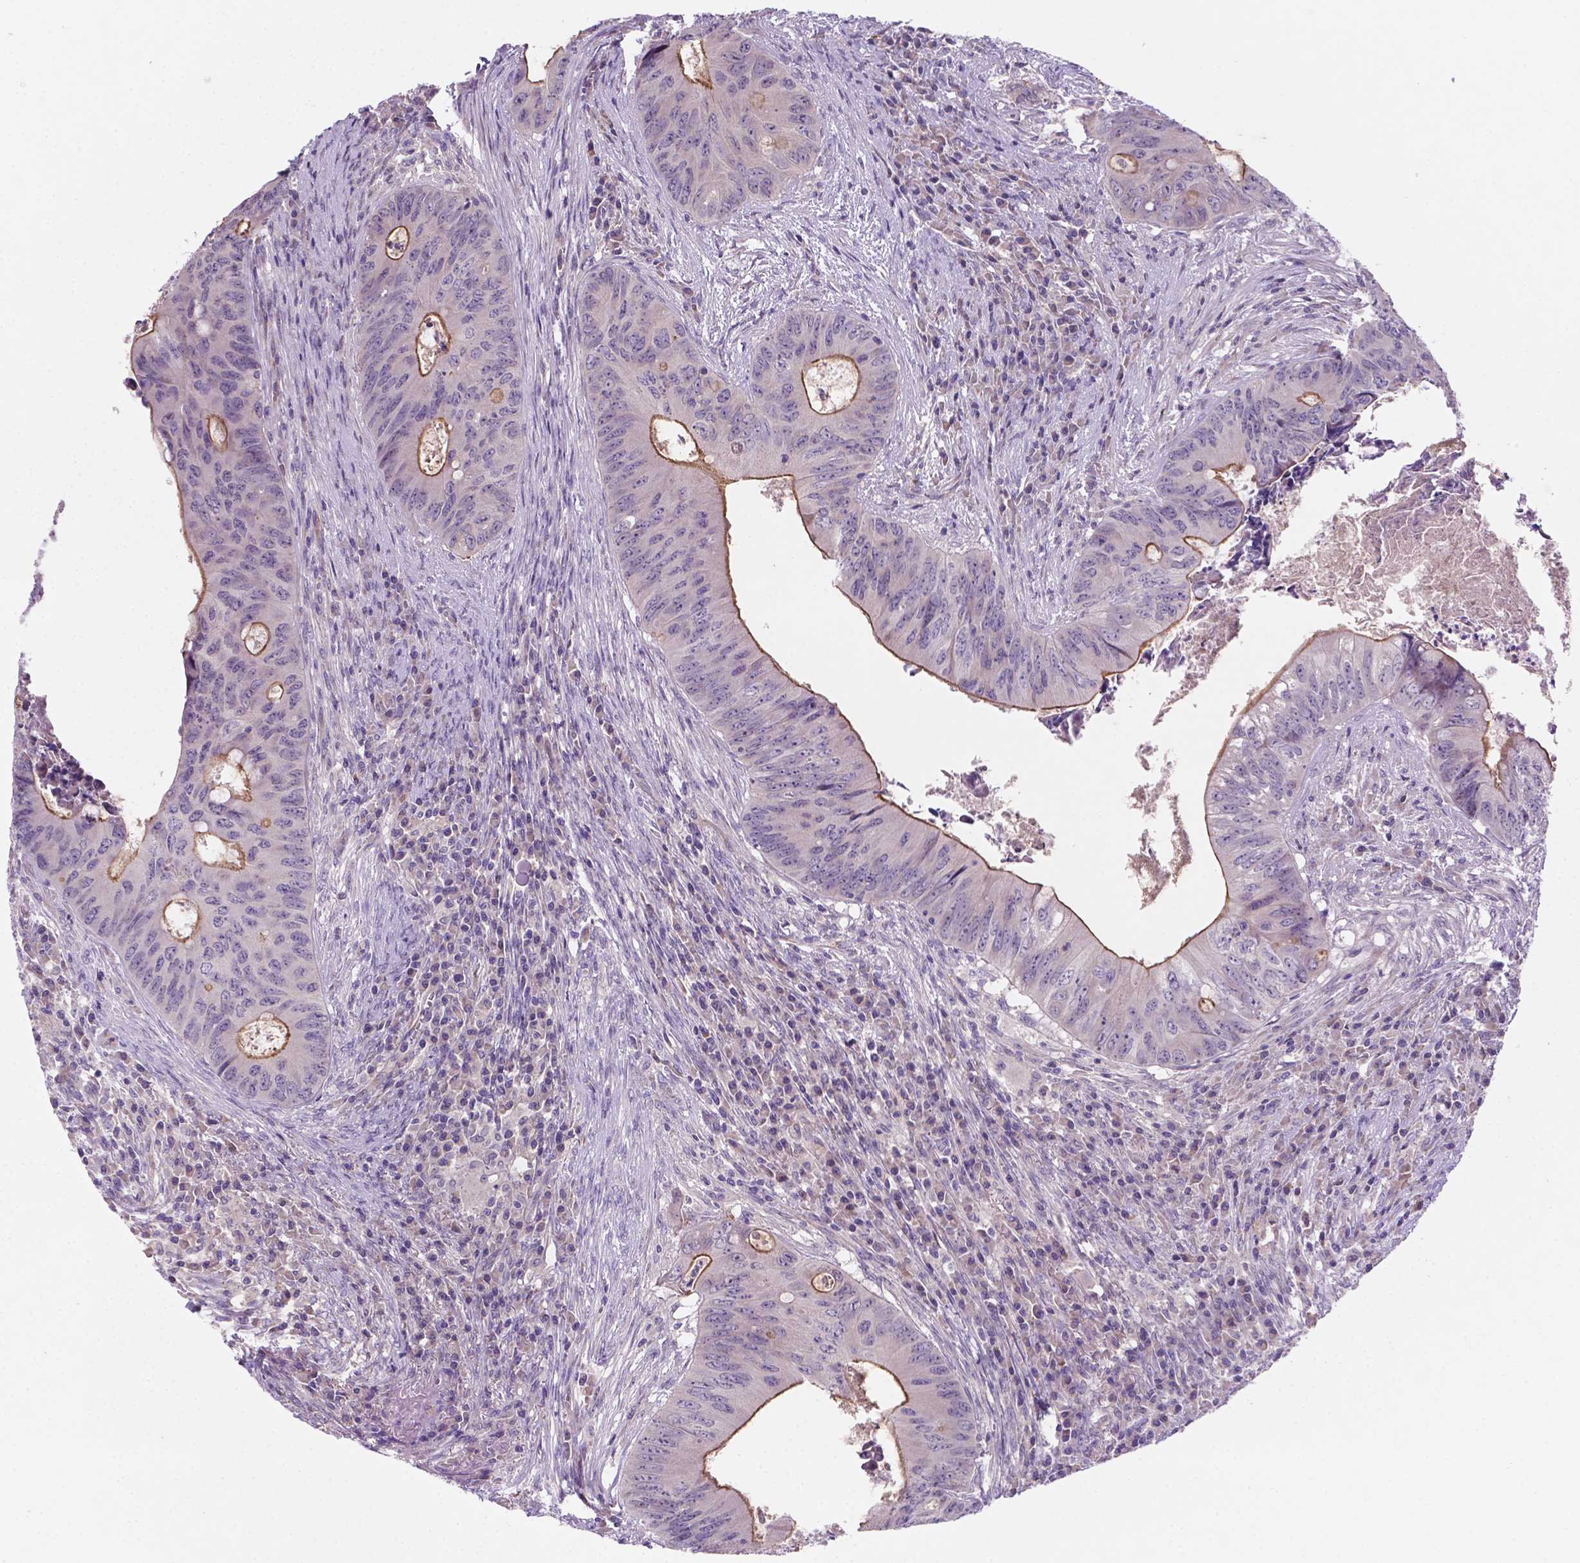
{"staining": {"intensity": "strong", "quantity": "25%-75%", "location": "cytoplasmic/membranous"}, "tissue": "colorectal cancer", "cell_type": "Tumor cells", "image_type": "cancer", "snomed": [{"axis": "morphology", "description": "Adenocarcinoma, NOS"}, {"axis": "topography", "description": "Colon"}], "caption": "Protein positivity by immunohistochemistry exhibits strong cytoplasmic/membranous staining in approximately 25%-75% of tumor cells in colorectal adenocarcinoma.", "gene": "TM4SF20", "patient": {"sex": "female", "age": 74}}